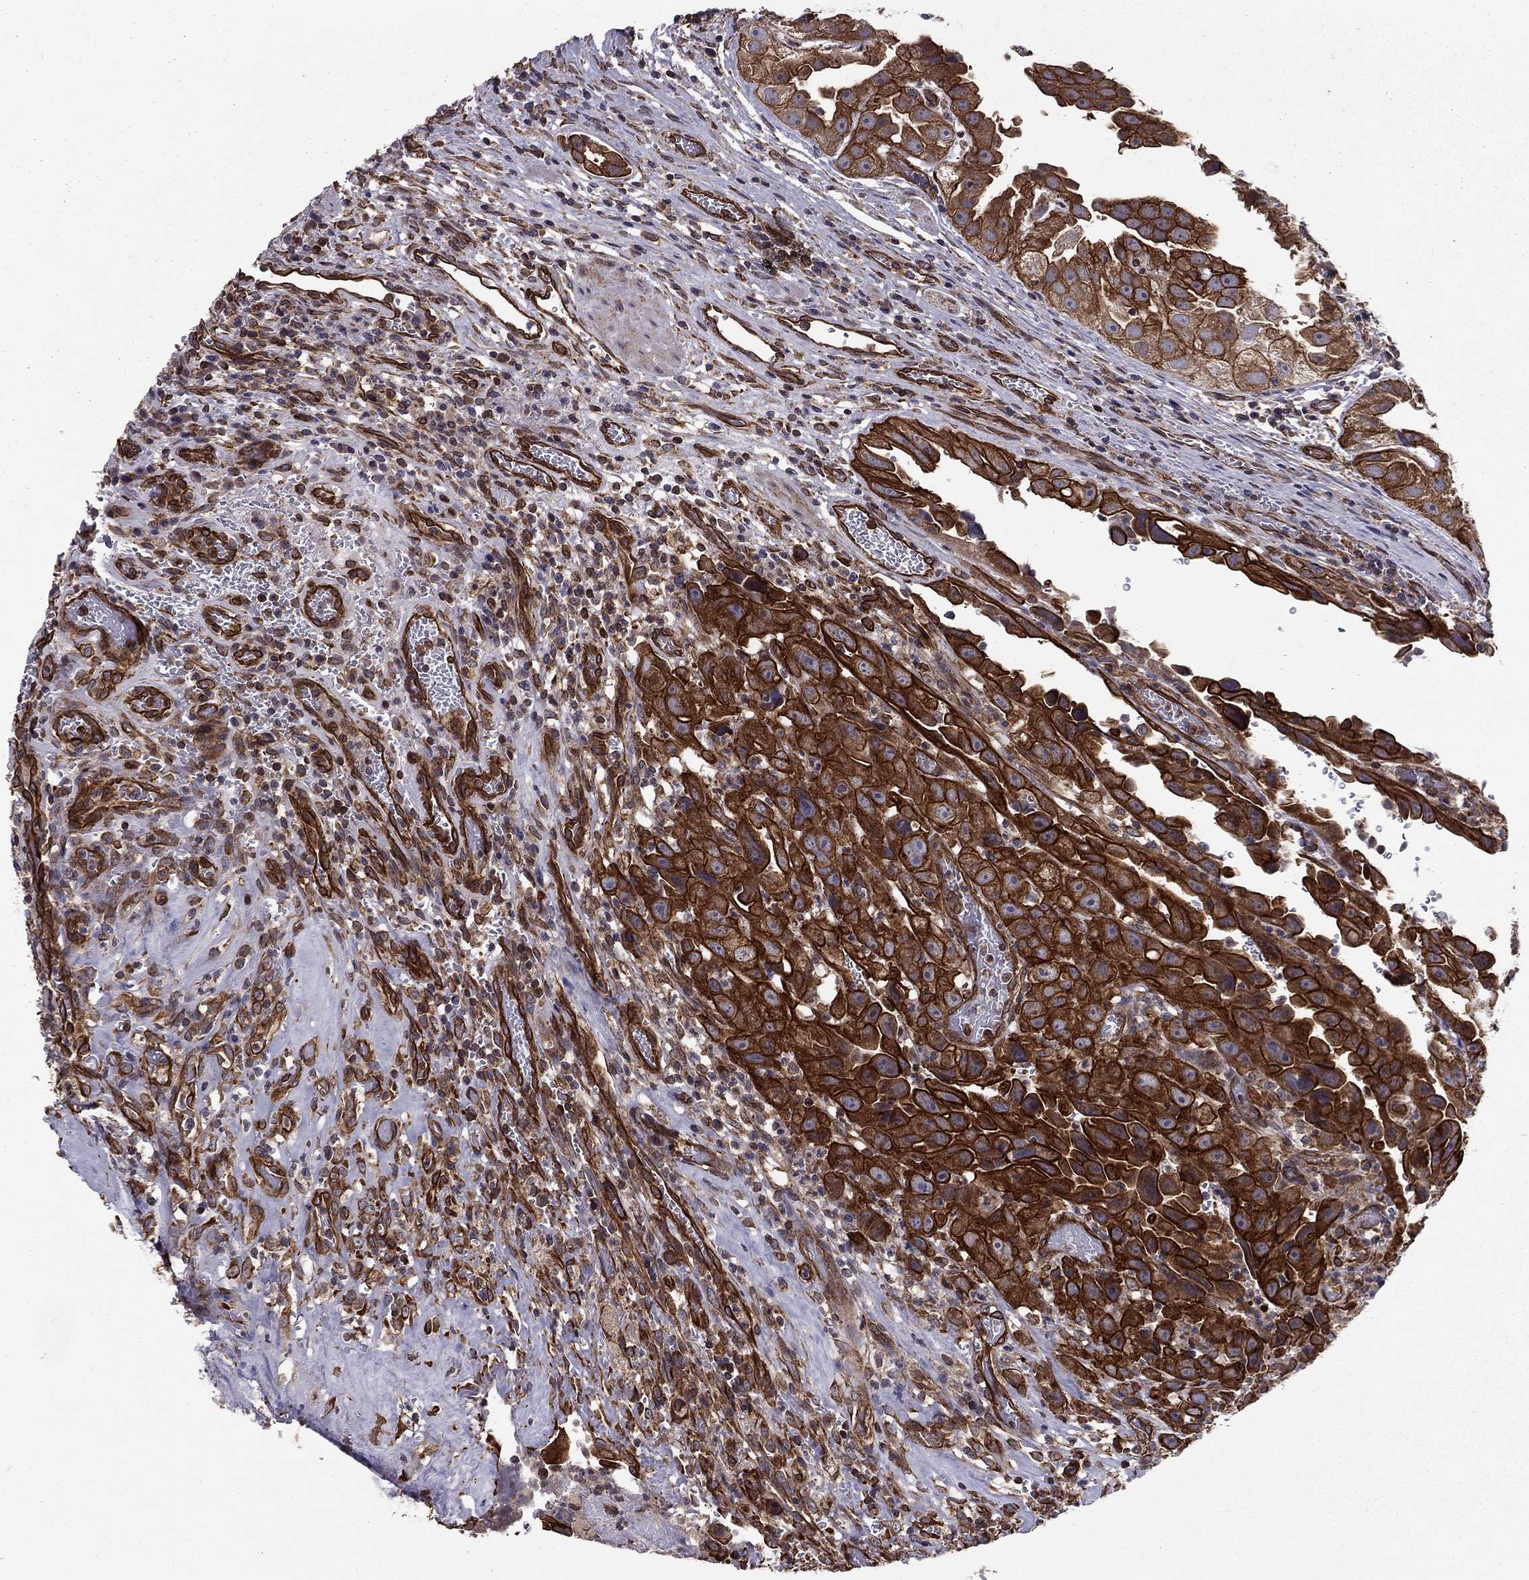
{"staining": {"intensity": "strong", "quantity": ">75%", "location": "cytoplasmic/membranous"}, "tissue": "urothelial cancer", "cell_type": "Tumor cells", "image_type": "cancer", "snomed": [{"axis": "morphology", "description": "Urothelial carcinoma, High grade"}, {"axis": "topography", "description": "Urinary bladder"}], "caption": "Brown immunohistochemical staining in human urothelial cancer displays strong cytoplasmic/membranous positivity in about >75% of tumor cells.", "gene": "SHMT1", "patient": {"sex": "female", "age": 41}}